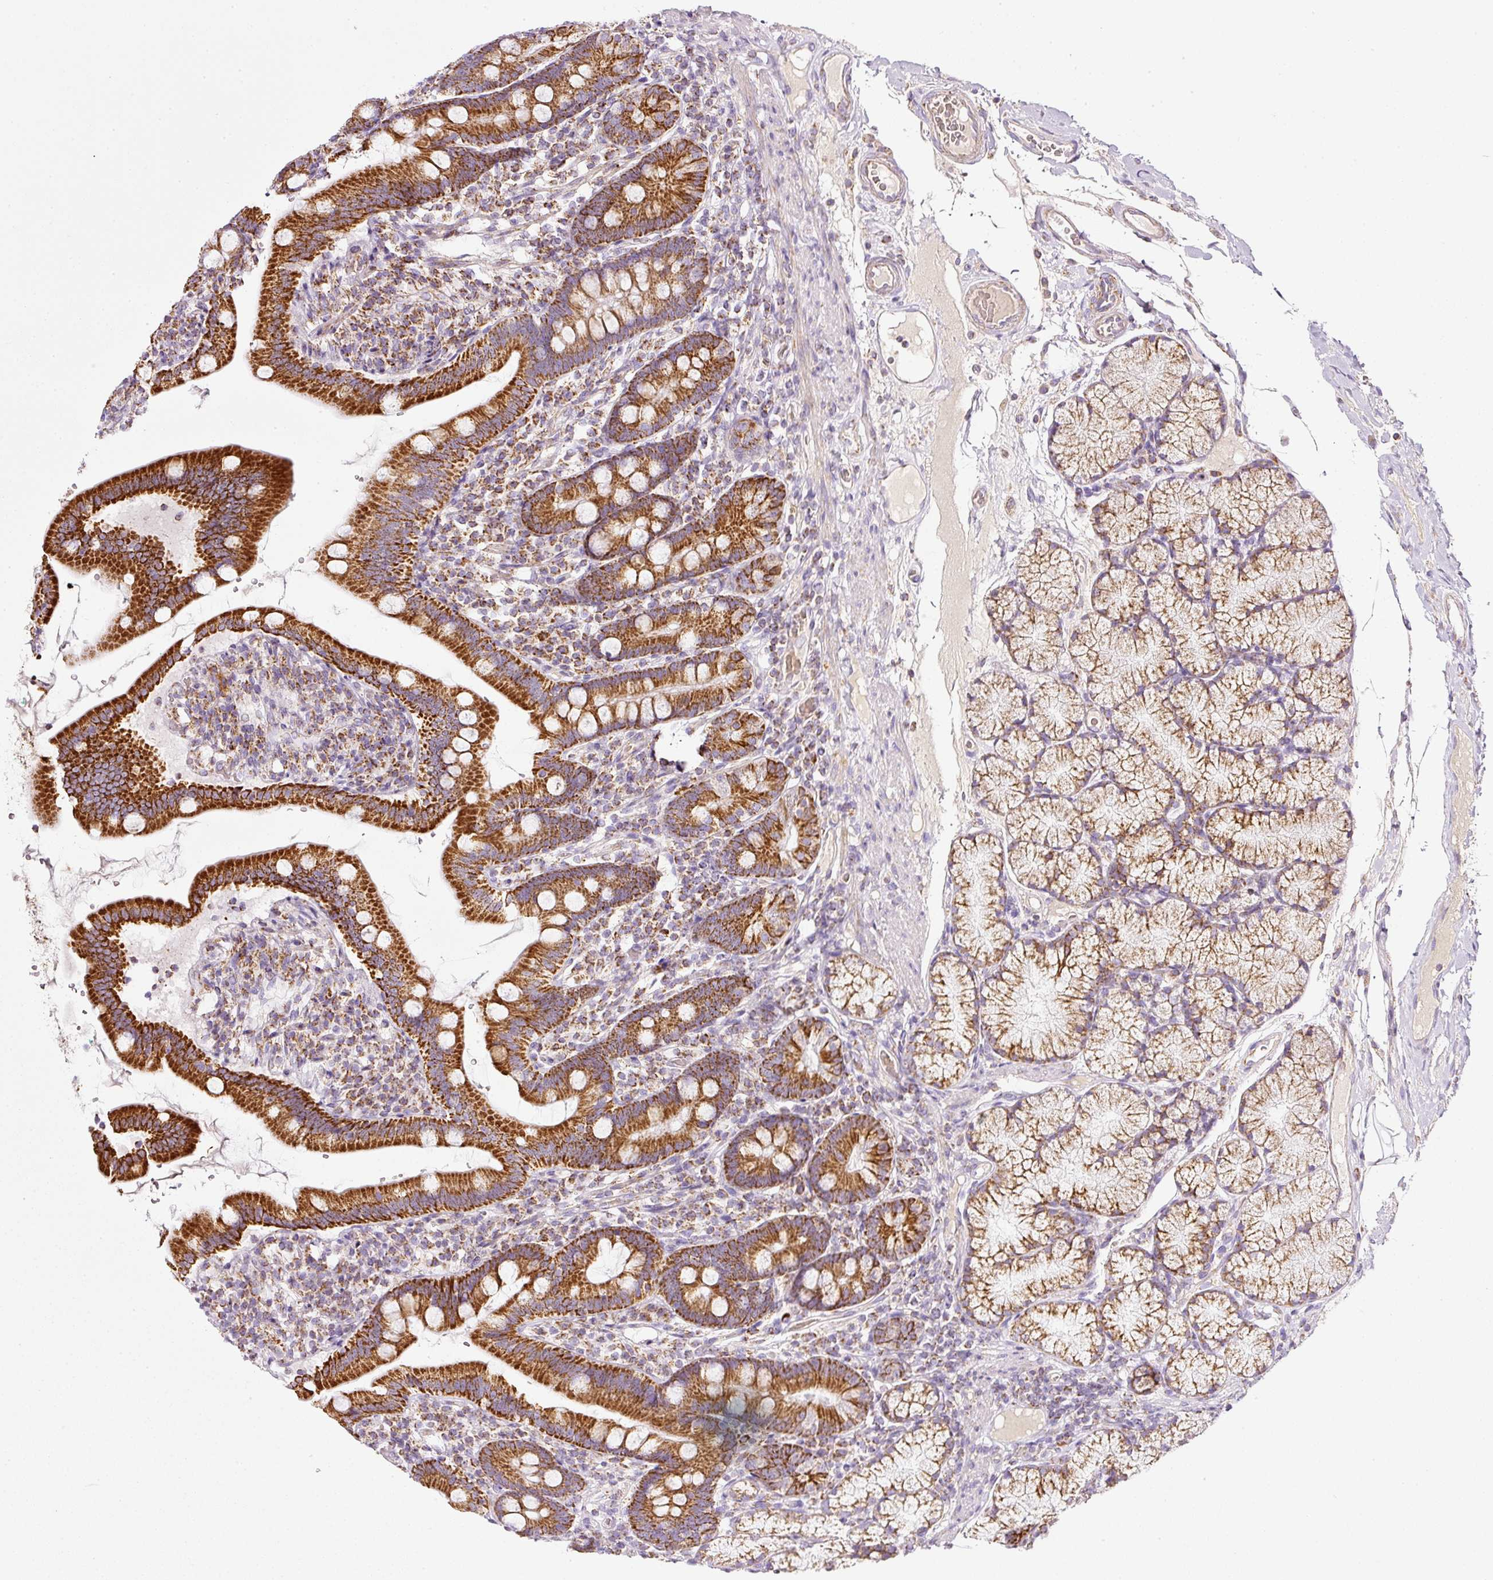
{"staining": {"intensity": "strong", "quantity": ">75%", "location": "cytoplasmic/membranous"}, "tissue": "duodenum", "cell_type": "Glandular cells", "image_type": "normal", "snomed": [{"axis": "morphology", "description": "Normal tissue, NOS"}, {"axis": "topography", "description": "Duodenum"}], "caption": "Glandular cells display high levels of strong cytoplasmic/membranous staining in approximately >75% of cells in unremarkable duodenum. (DAB = brown stain, brightfield microscopy at high magnification).", "gene": "SDHA", "patient": {"sex": "female", "age": 67}}